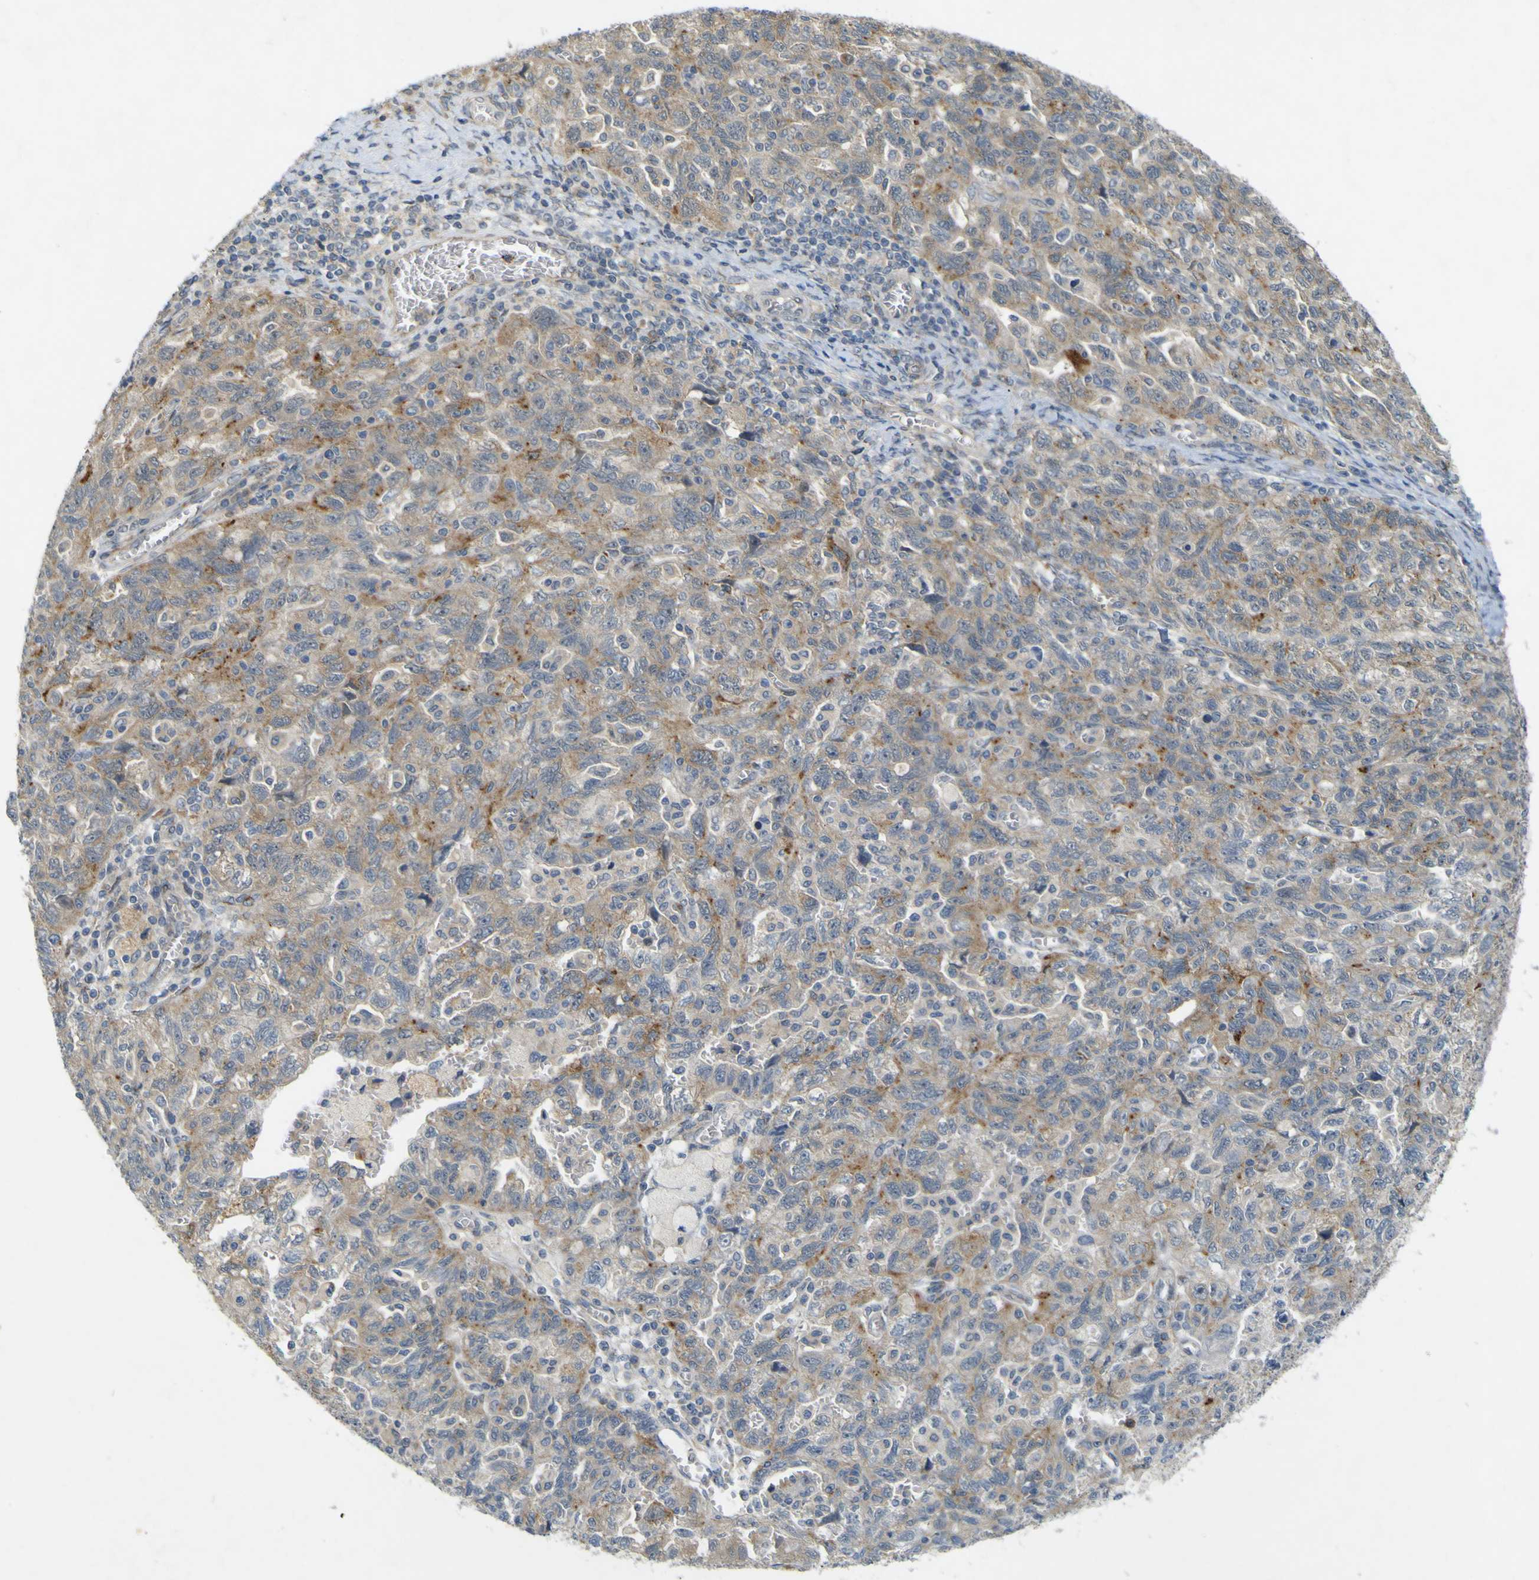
{"staining": {"intensity": "weak", "quantity": "<25%", "location": "cytoplasmic/membranous"}, "tissue": "ovarian cancer", "cell_type": "Tumor cells", "image_type": "cancer", "snomed": [{"axis": "morphology", "description": "Carcinoma, NOS"}, {"axis": "morphology", "description": "Cystadenocarcinoma, serous, NOS"}, {"axis": "topography", "description": "Ovary"}], "caption": "Tumor cells are negative for protein expression in human serous cystadenocarcinoma (ovarian).", "gene": "IGF2R", "patient": {"sex": "female", "age": 69}}